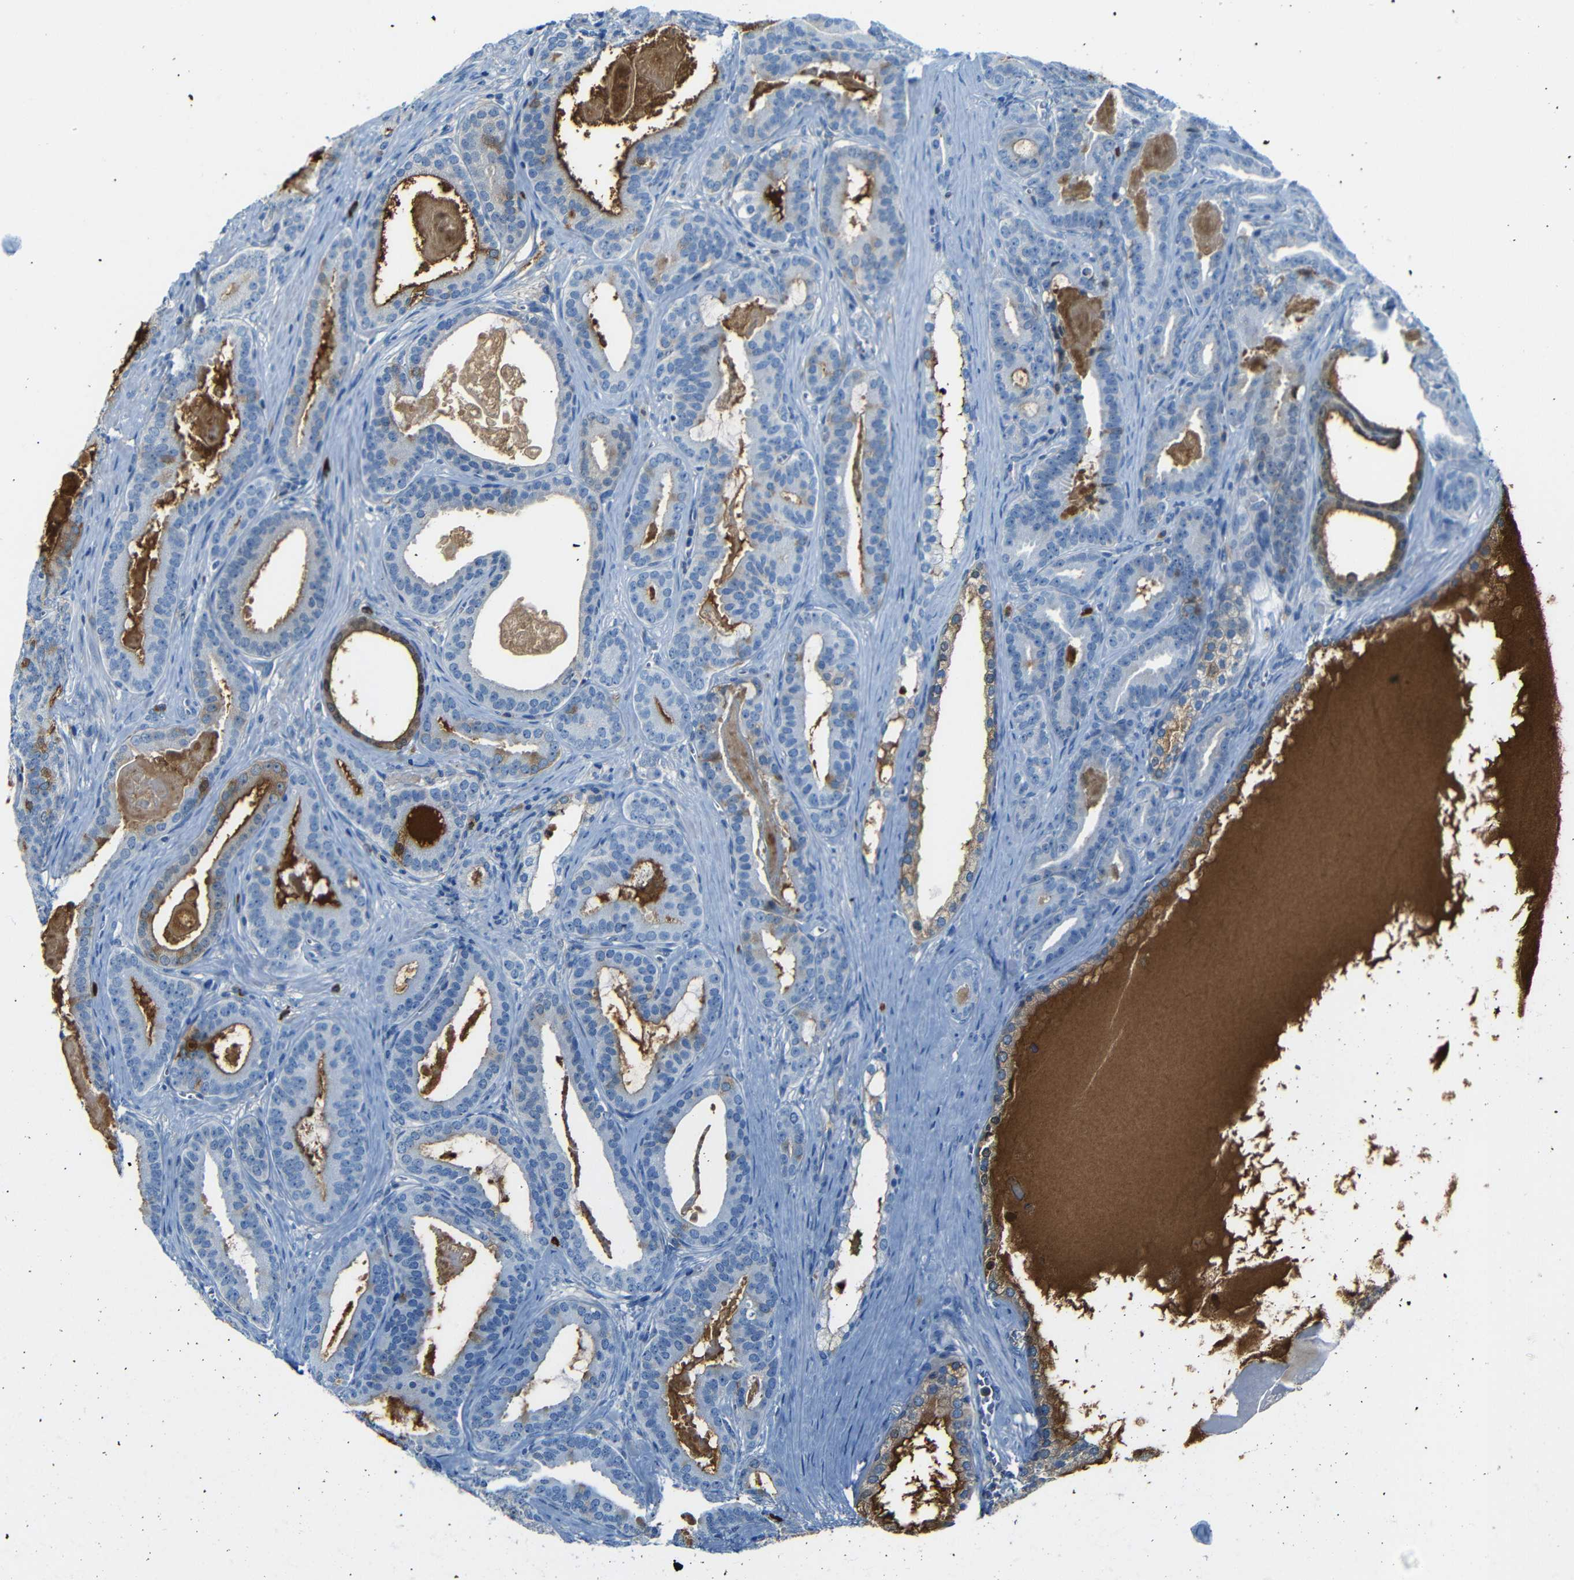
{"staining": {"intensity": "moderate", "quantity": "<25%", "location": "cytoplasmic/membranous"}, "tissue": "prostate cancer", "cell_type": "Tumor cells", "image_type": "cancer", "snomed": [{"axis": "morphology", "description": "Adenocarcinoma, High grade"}, {"axis": "topography", "description": "Prostate"}], "caption": "The micrograph demonstrates immunohistochemical staining of prostate adenocarcinoma (high-grade). There is moderate cytoplasmic/membranous staining is present in about <25% of tumor cells.", "gene": "SERPINA1", "patient": {"sex": "male", "age": 60}}